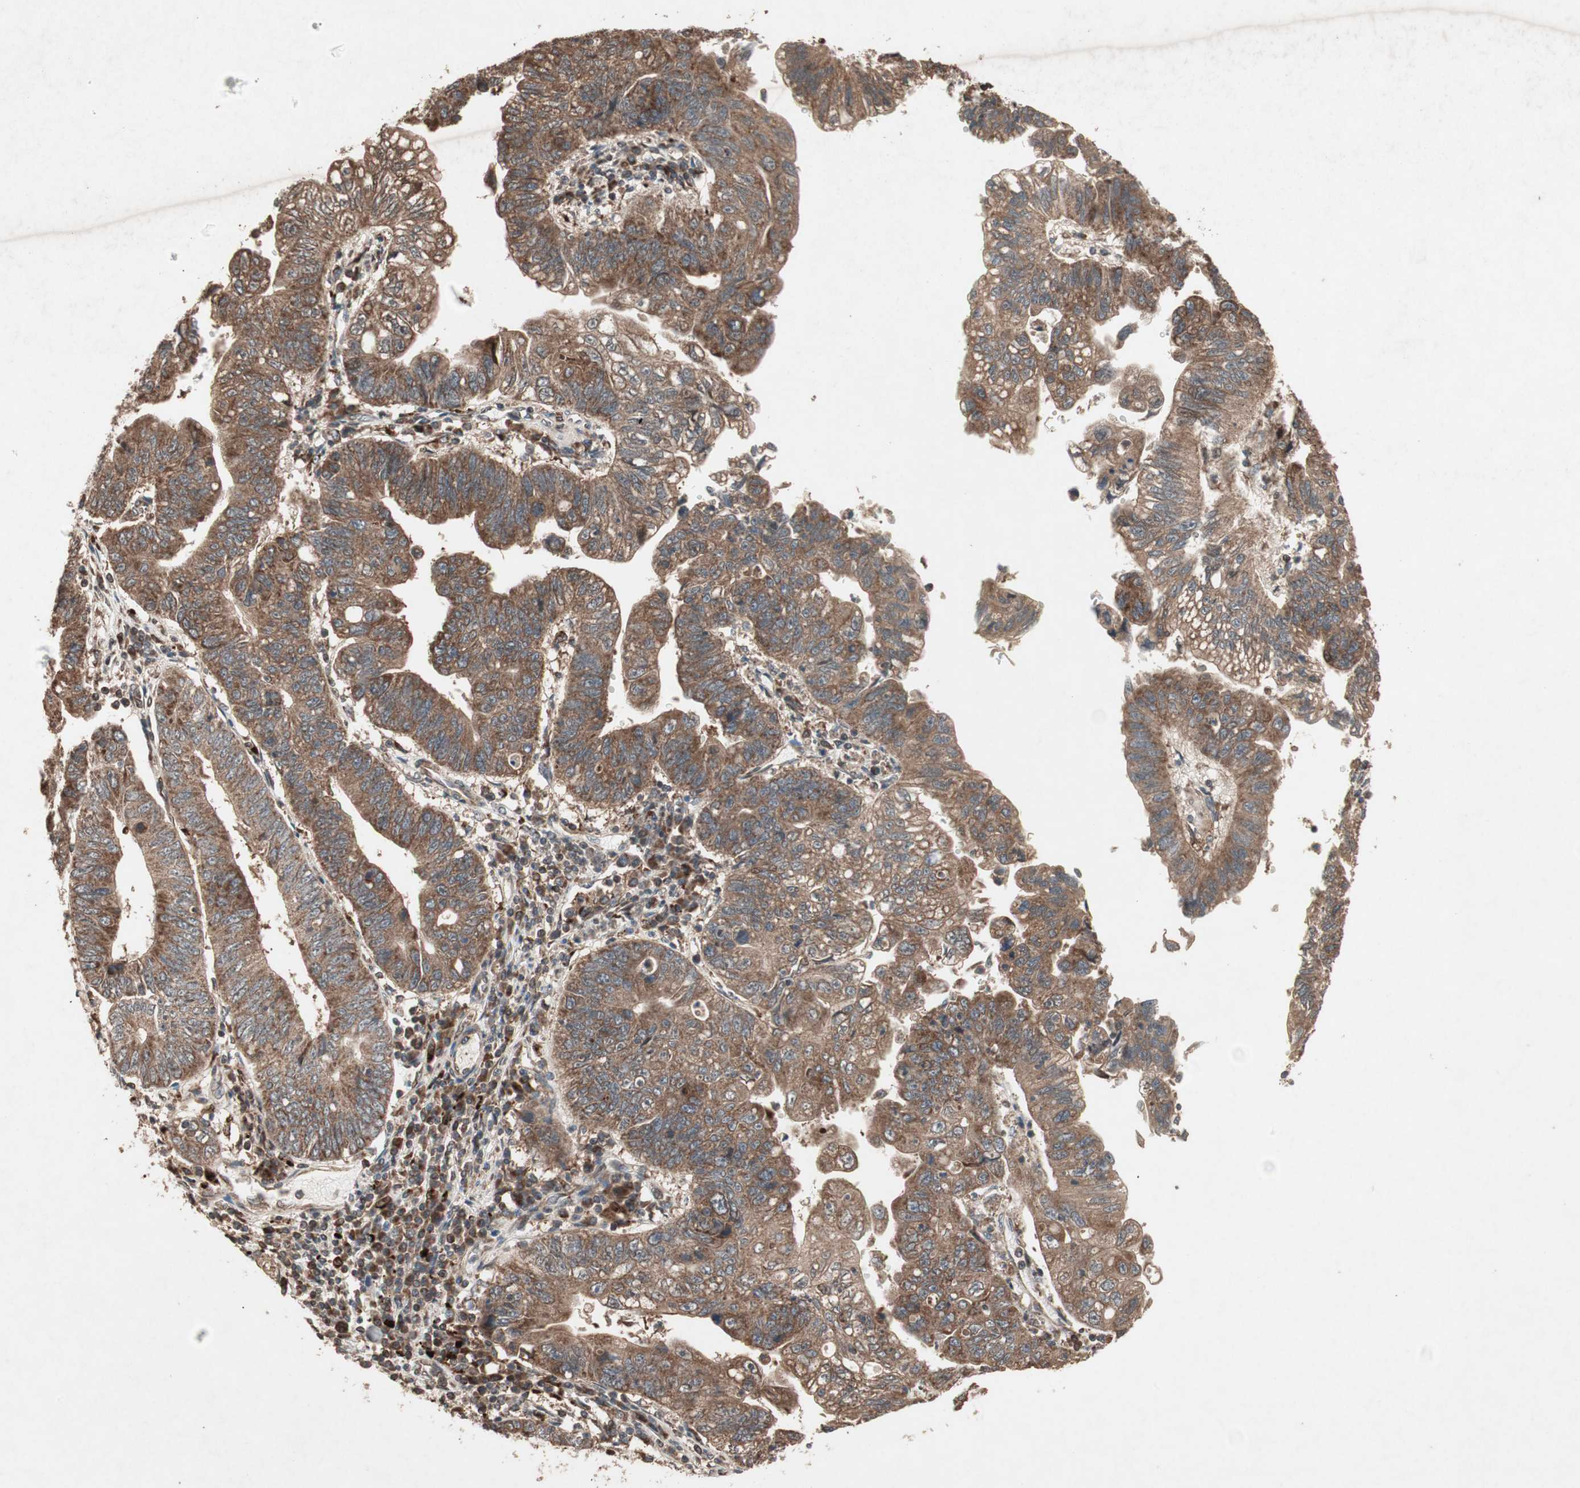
{"staining": {"intensity": "moderate", "quantity": ">75%", "location": "cytoplasmic/membranous"}, "tissue": "stomach cancer", "cell_type": "Tumor cells", "image_type": "cancer", "snomed": [{"axis": "morphology", "description": "Adenocarcinoma, NOS"}, {"axis": "topography", "description": "Stomach"}], "caption": "The histopathology image demonstrates immunohistochemical staining of adenocarcinoma (stomach). There is moderate cytoplasmic/membranous positivity is appreciated in about >75% of tumor cells. The protein of interest is shown in brown color, while the nuclei are stained blue.", "gene": "RAB1A", "patient": {"sex": "male", "age": 59}}